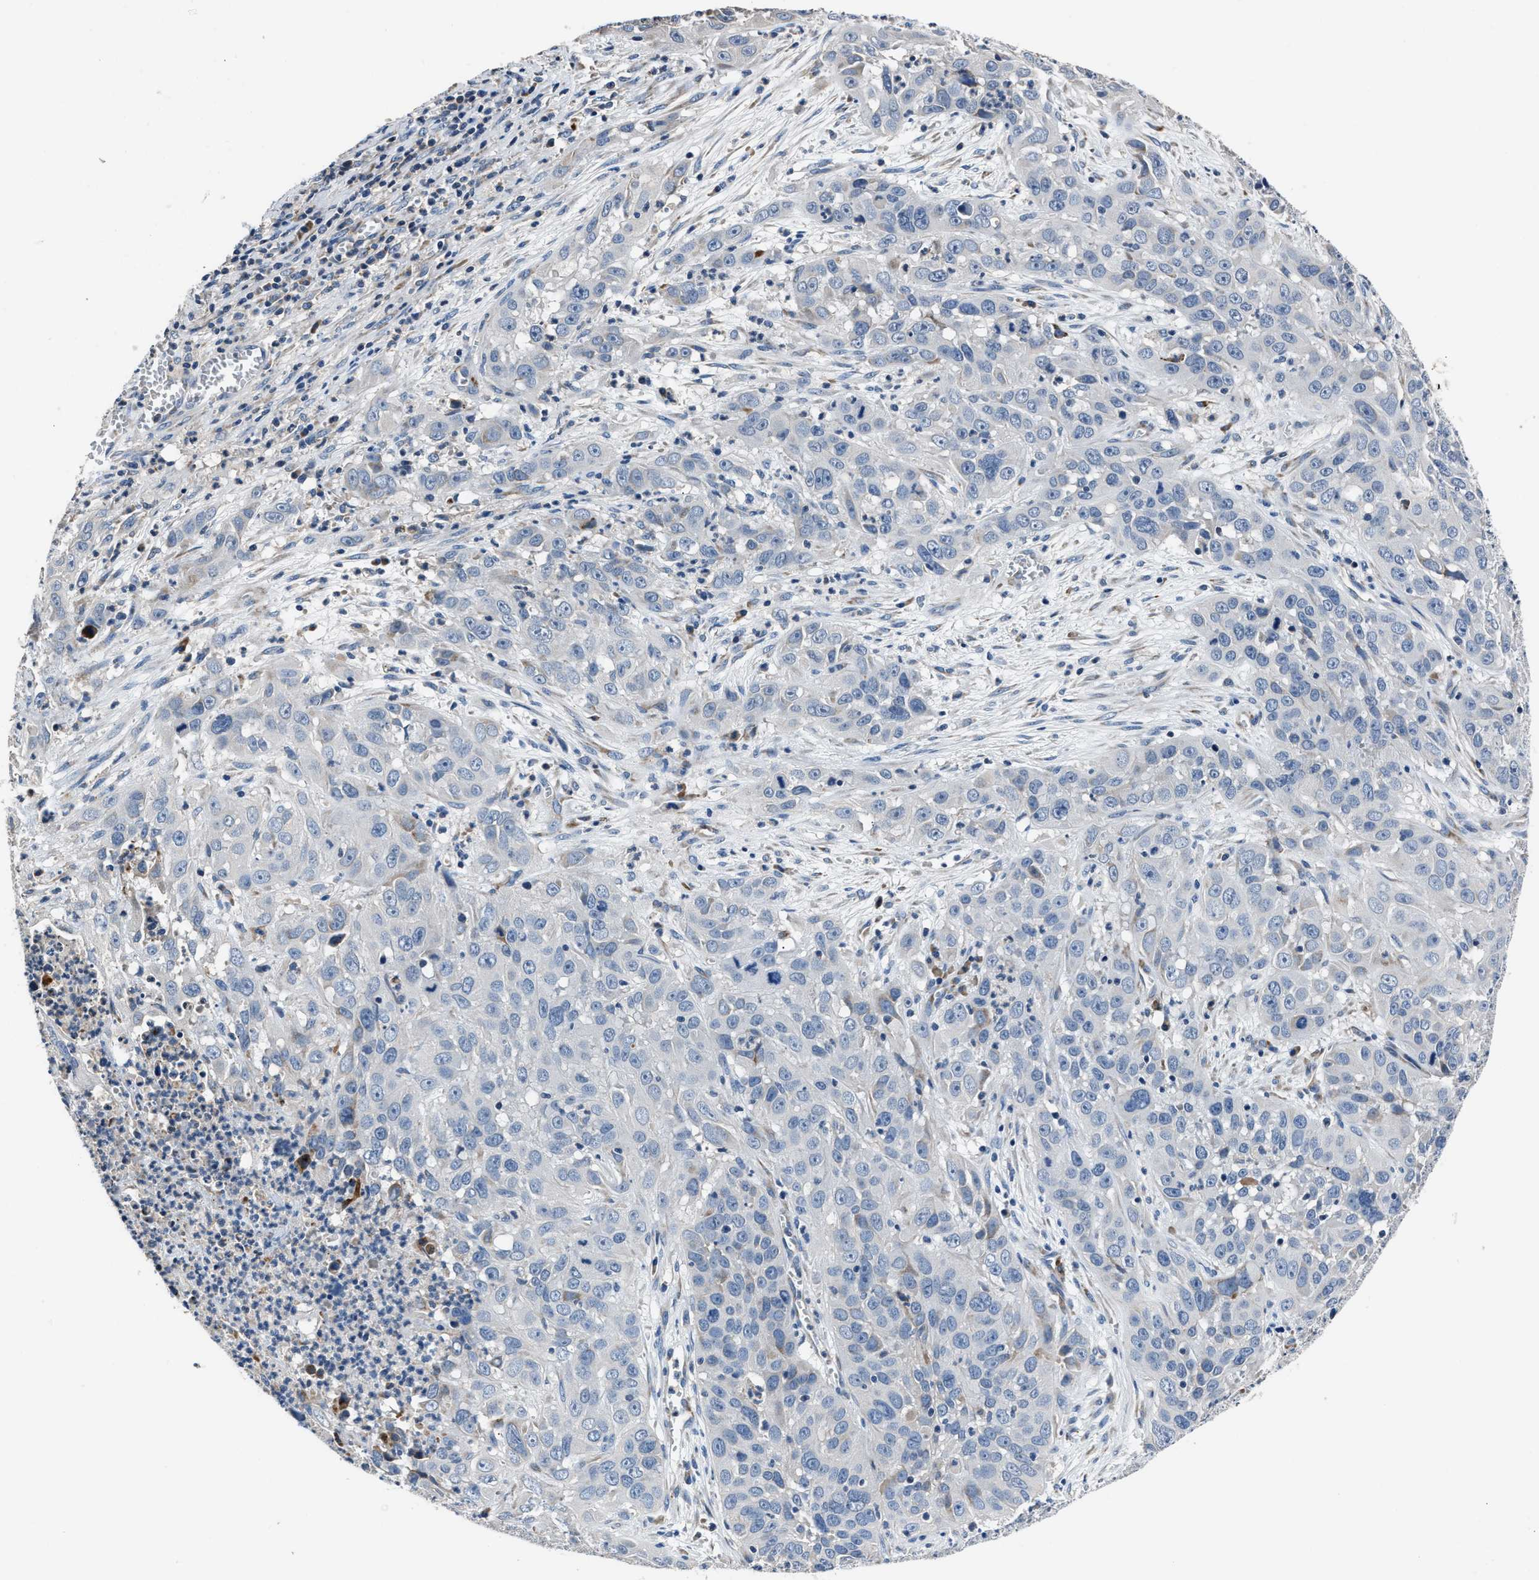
{"staining": {"intensity": "negative", "quantity": "none", "location": "none"}, "tissue": "cervical cancer", "cell_type": "Tumor cells", "image_type": "cancer", "snomed": [{"axis": "morphology", "description": "Squamous cell carcinoma, NOS"}, {"axis": "topography", "description": "Cervix"}], "caption": "This is an IHC micrograph of human squamous cell carcinoma (cervical). There is no positivity in tumor cells.", "gene": "DNAJC24", "patient": {"sex": "female", "age": 32}}